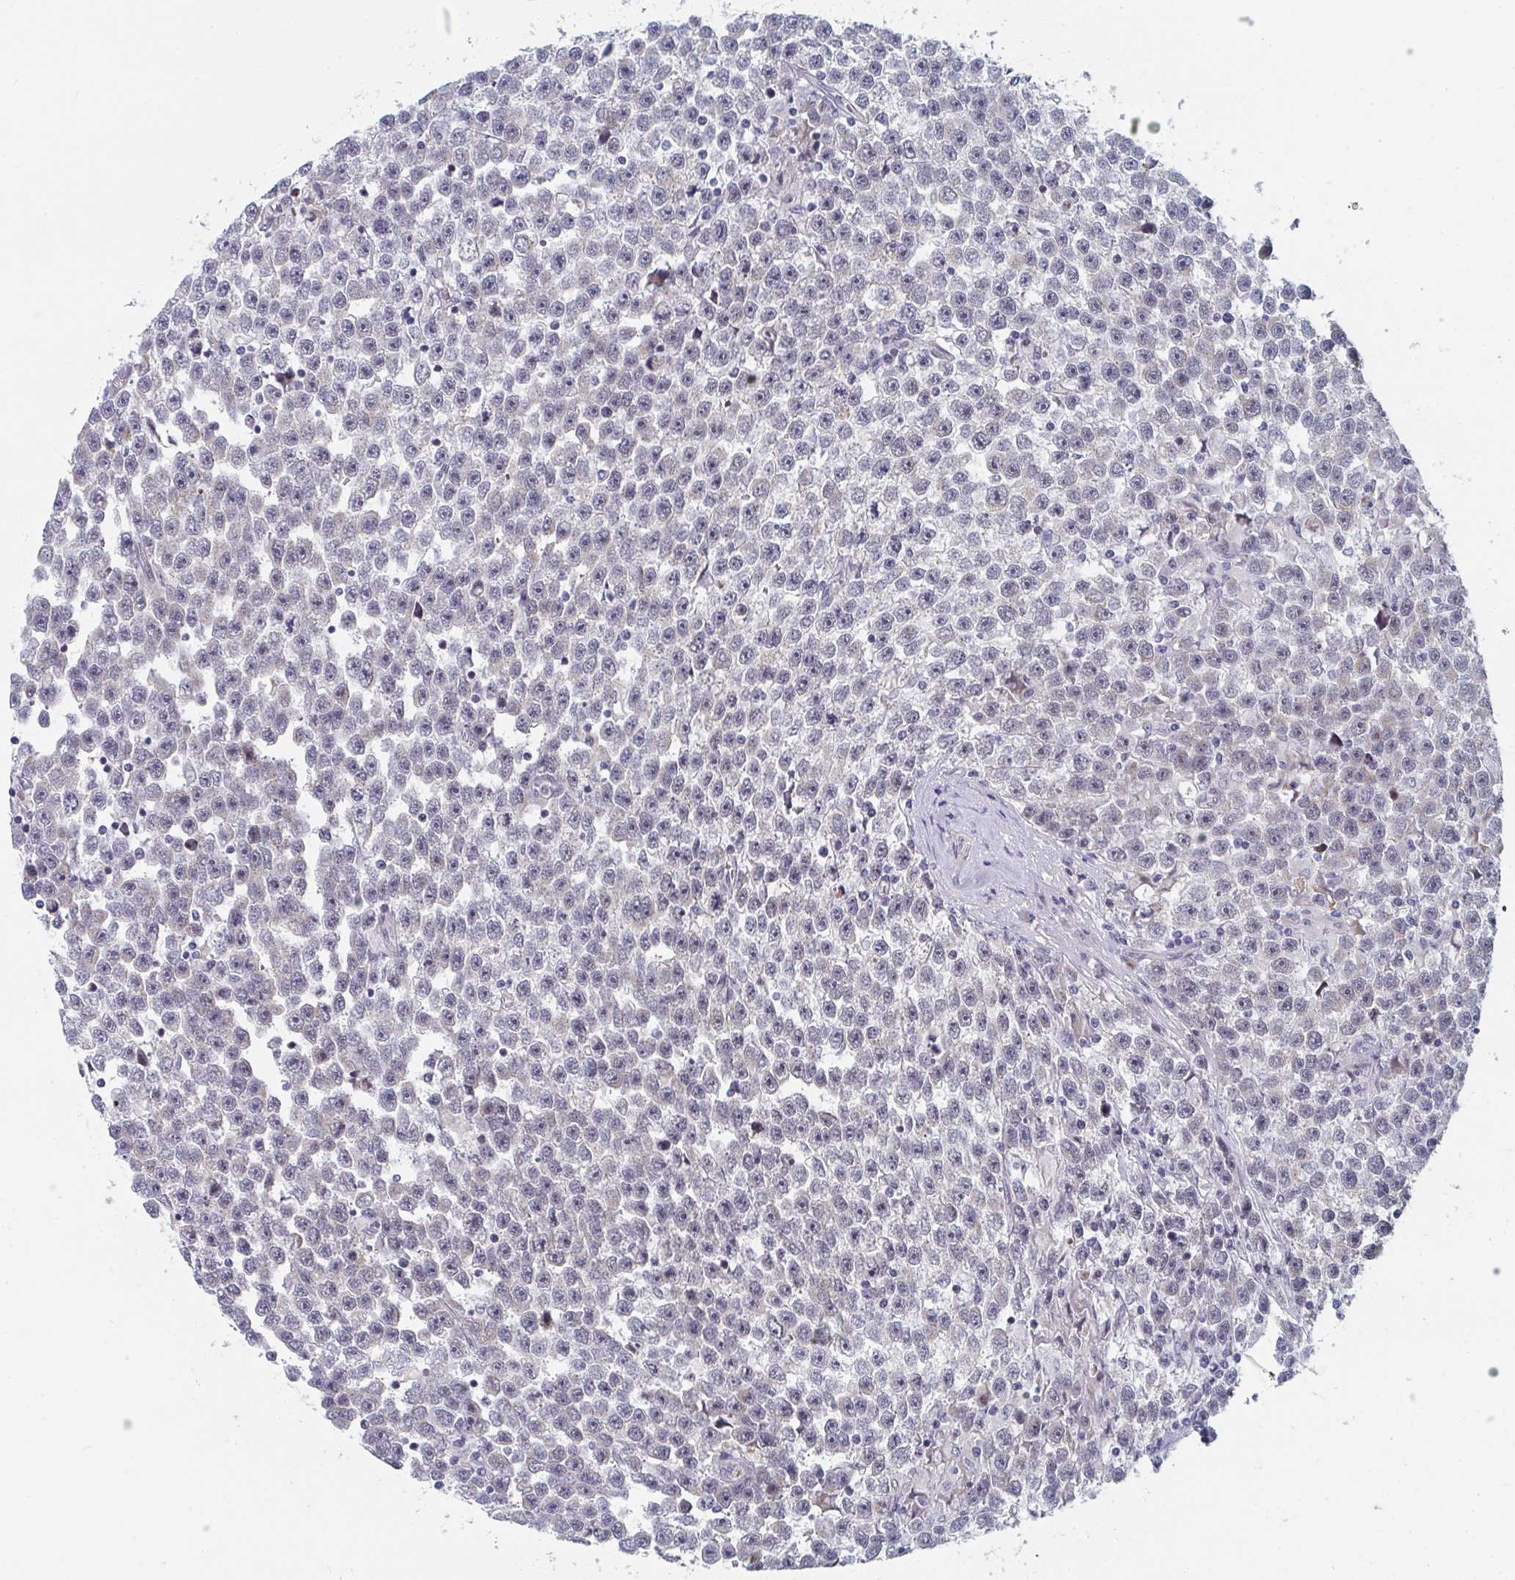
{"staining": {"intensity": "weak", "quantity": "25%-75%", "location": "nuclear"}, "tissue": "testis cancer", "cell_type": "Tumor cells", "image_type": "cancer", "snomed": [{"axis": "morphology", "description": "Seminoma, NOS"}, {"axis": "topography", "description": "Testis"}], "caption": "Immunohistochemical staining of human testis seminoma exhibits weak nuclear protein positivity in about 25%-75% of tumor cells. Using DAB (brown) and hematoxylin (blue) stains, captured at high magnification using brightfield microscopy.", "gene": "CENPT", "patient": {"sex": "male", "age": 31}}